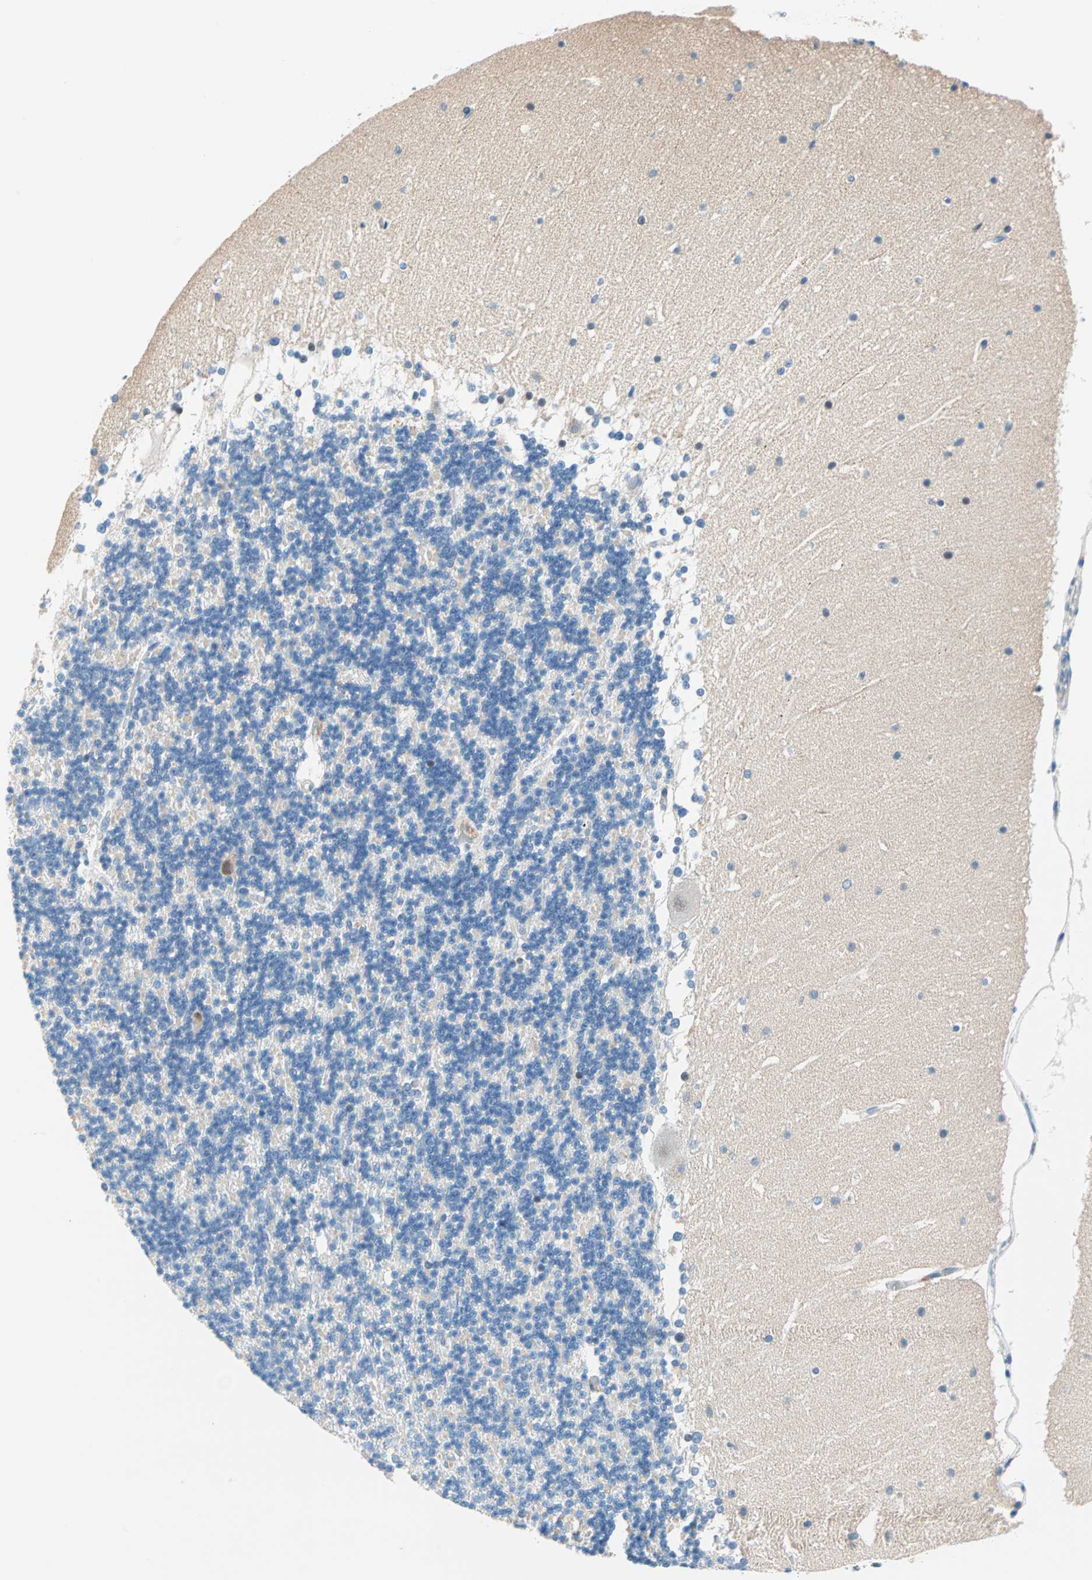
{"staining": {"intensity": "negative", "quantity": "none", "location": "none"}, "tissue": "cerebellum", "cell_type": "Cells in granular layer", "image_type": "normal", "snomed": [{"axis": "morphology", "description": "Normal tissue, NOS"}, {"axis": "topography", "description": "Cerebellum"}], "caption": "A histopathology image of human cerebellum is negative for staining in cells in granular layer. The staining is performed using DAB brown chromogen with nuclei counter-stained in using hematoxylin.", "gene": "TMEM163", "patient": {"sex": "female", "age": 19}}